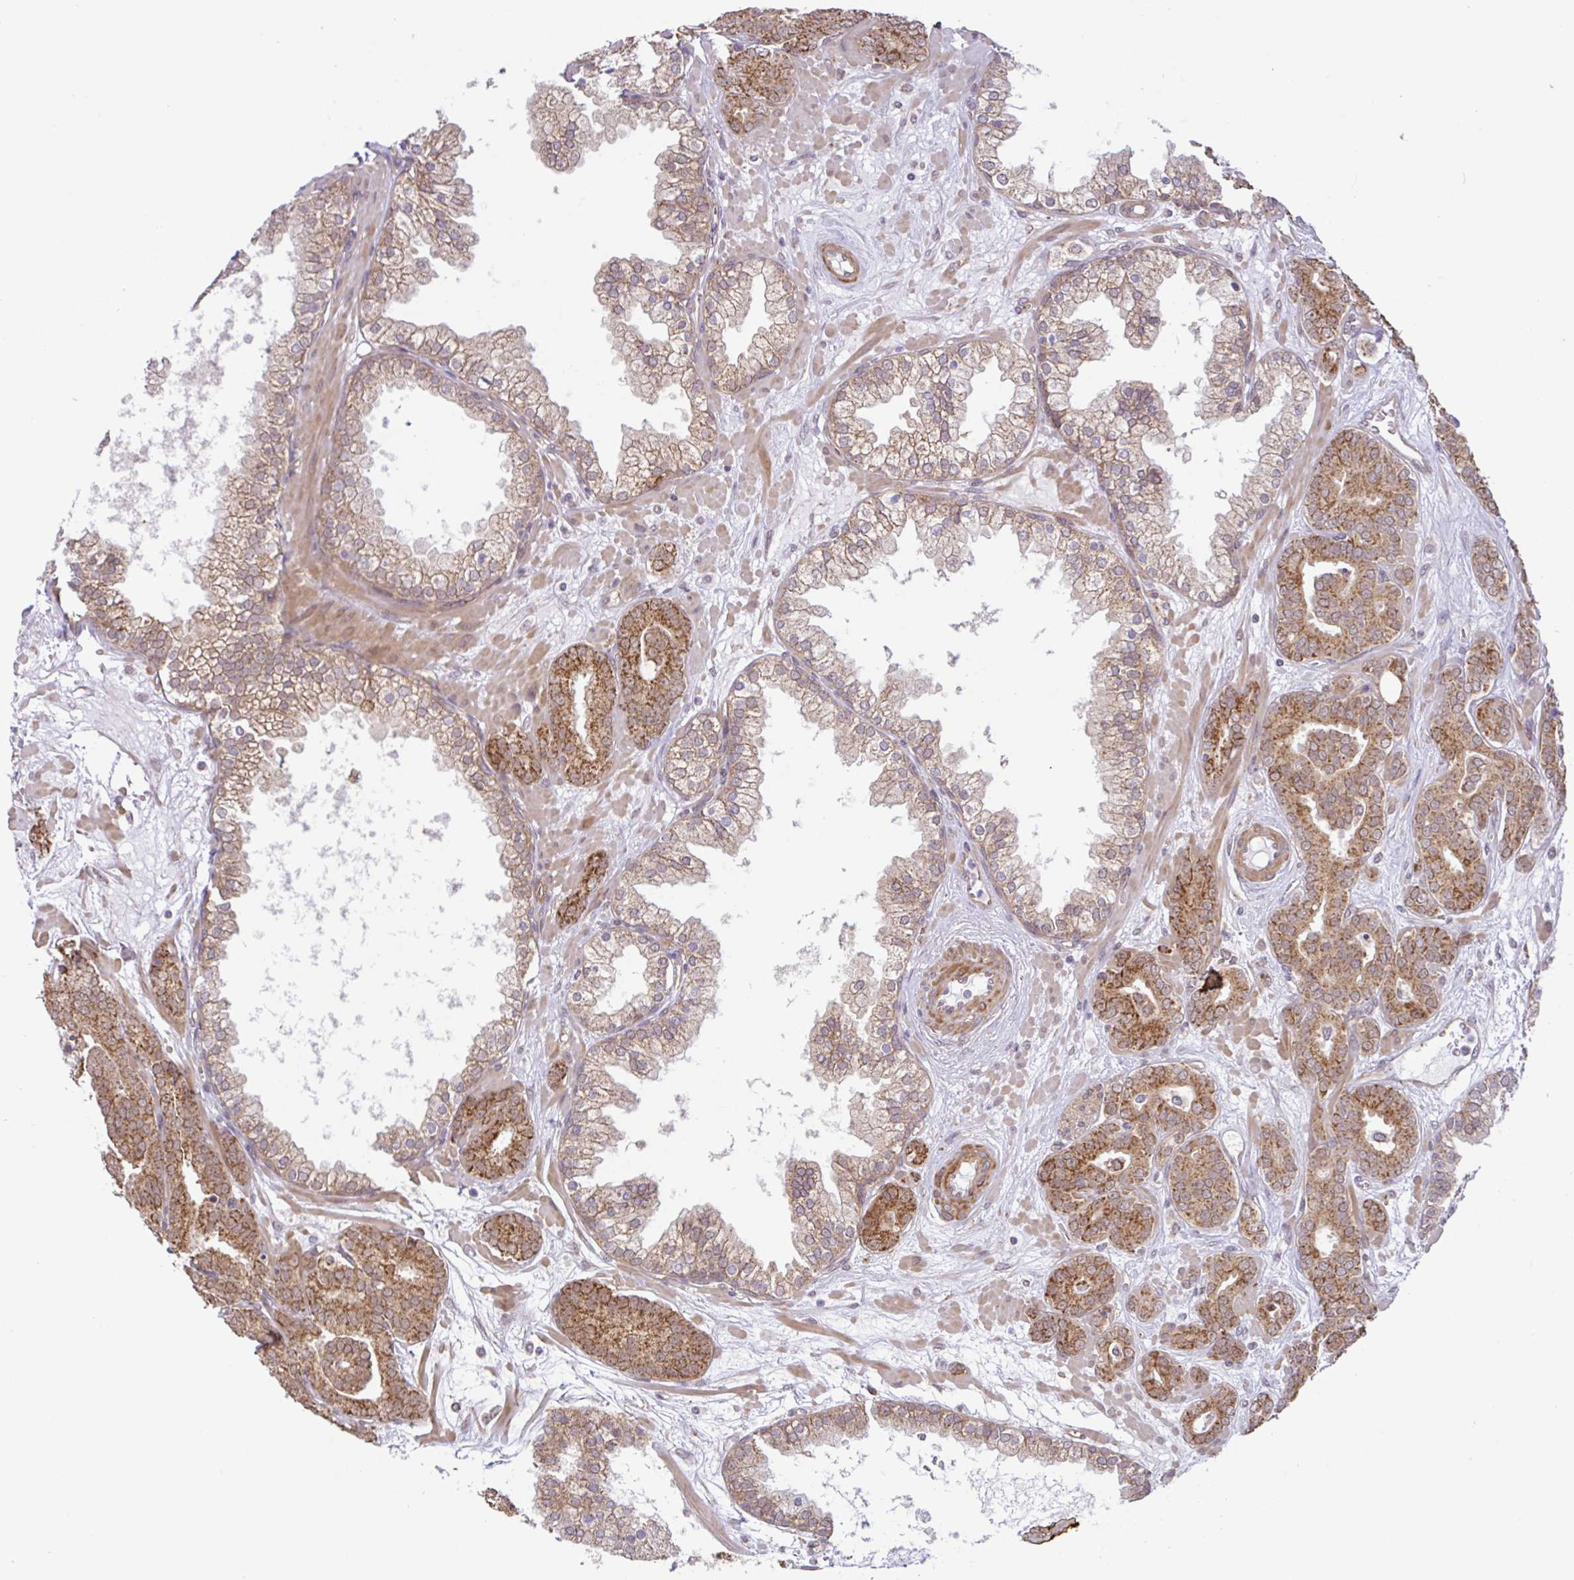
{"staining": {"intensity": "moderate", "quantity": ">75%", "location": "cytoplasmic/membranous"}, "tissue": "prostate cancer", "cell_type": "Tumor cells", "image_type": "cancer", "snomed": [{"axis": "morphology", "description": "Adenocarcinoma, High grade"}, {"axis": "topography", "description": "Prostate"}], "caption": "Immunohistochemistry (IHC) photomicrograph of neoplastic tissue: prostate cancer (adenocarcinoma (high-grade)) stained using immunohistochemistry (IHC) displays medium levels of moderate protein expression localized specifically in the cytoplasmic/membranous of tumor cells, appearing as a cytoplasmic/membranous brown color.", "gene": "DLEU7", "patient": {"sex": "male", "age": 66}}